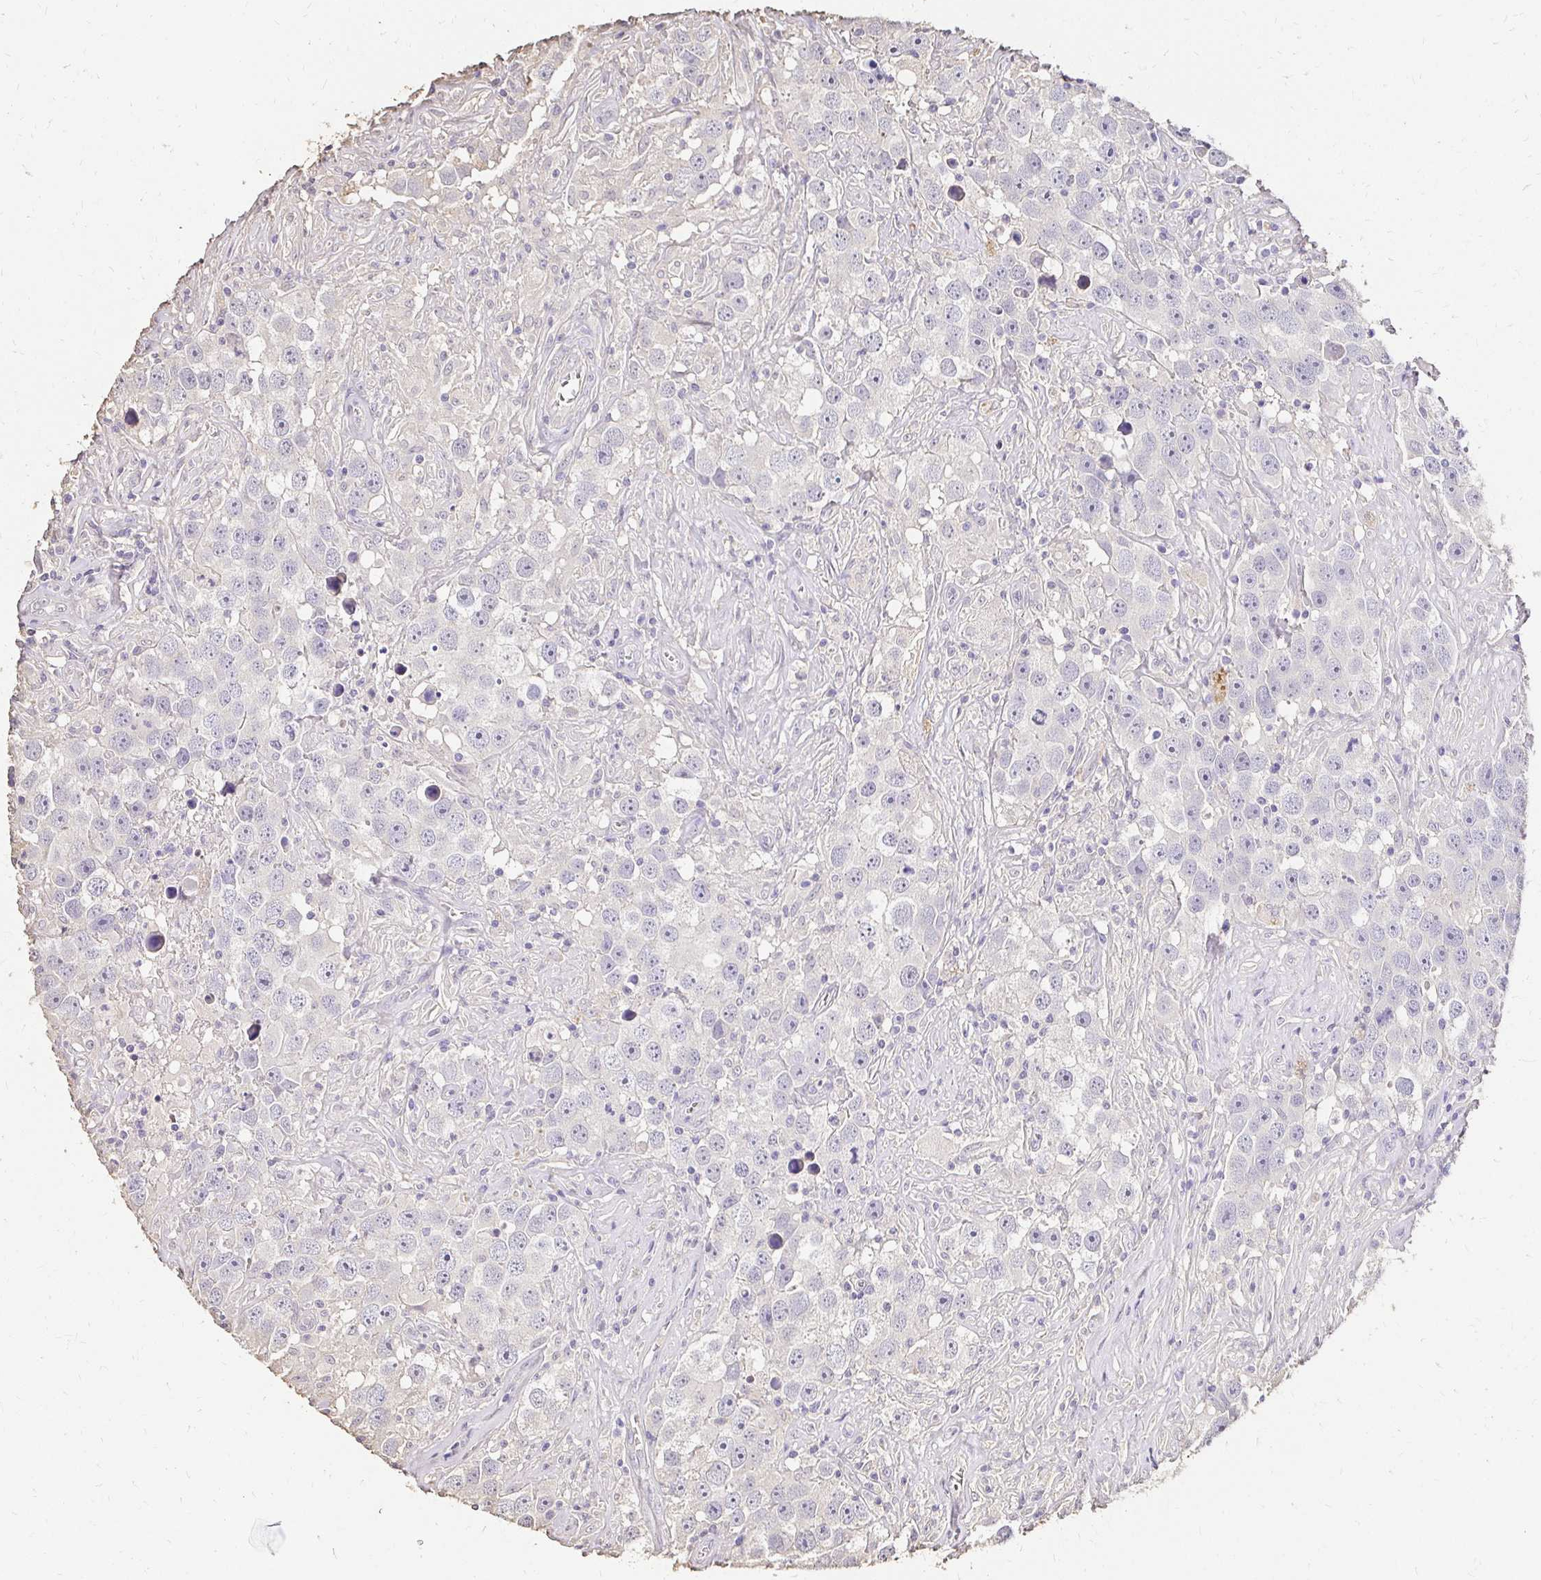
{"staining": {"intensity": "negative", "quantity": "none", "location": "none"}, "tissue": "testis cancer", "cell_type": "Tumor cells", "image_type": "cancer", "snomed": [{"axis": "morphology", "description": "Seminoma, NOS"}, {"axis": "topography", "description": "Testis"}], "caption": "Immunohistochemistry histopathology image of neoplastic tissue: human seminoma (testis) stained with DAB exhibits no significant protein positivity in tumor cells.", "gene": "UGT1A6", "patient": {"sex": "male", "age": 49}}